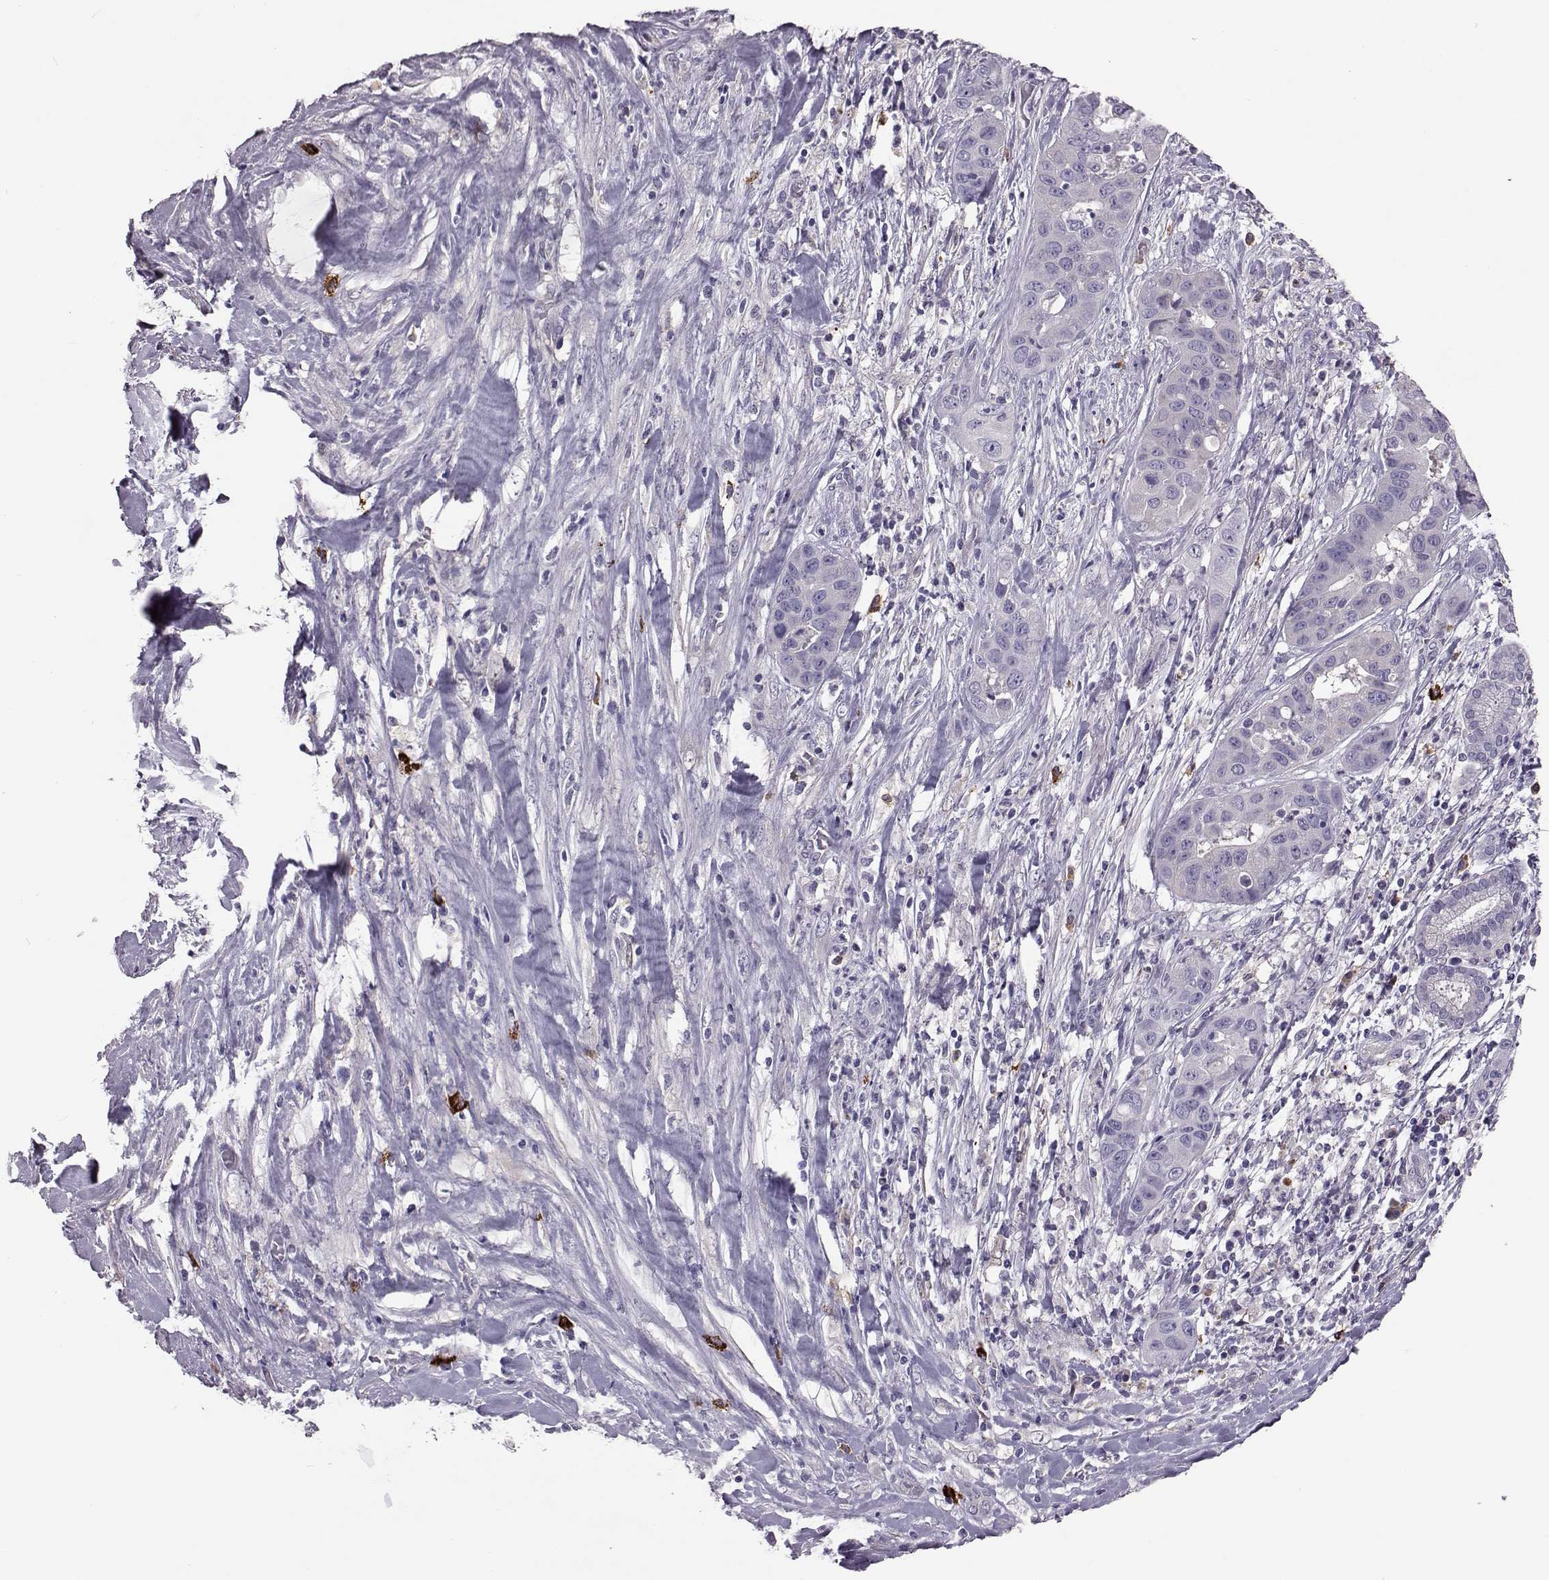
{"staining": {"intensity": "negative", "quantity": "none", "location": "none"}, "tissue": "liver cancer", "cell_type": "Tumor cells", "image_type": "cancer", "snomed": [{"axis": "morphology", "description": "Cholangiocarcinoma"}, {"axis": "topography", "description": "Liver"}], "caption": "This is an immunohistochemistry (IHC) histopathology image of cholangiocarcinoma (liver). There is no expression in tumor cells.", "gene": "ADGRG5", "patient": {"sex": "female", "age": 52}}